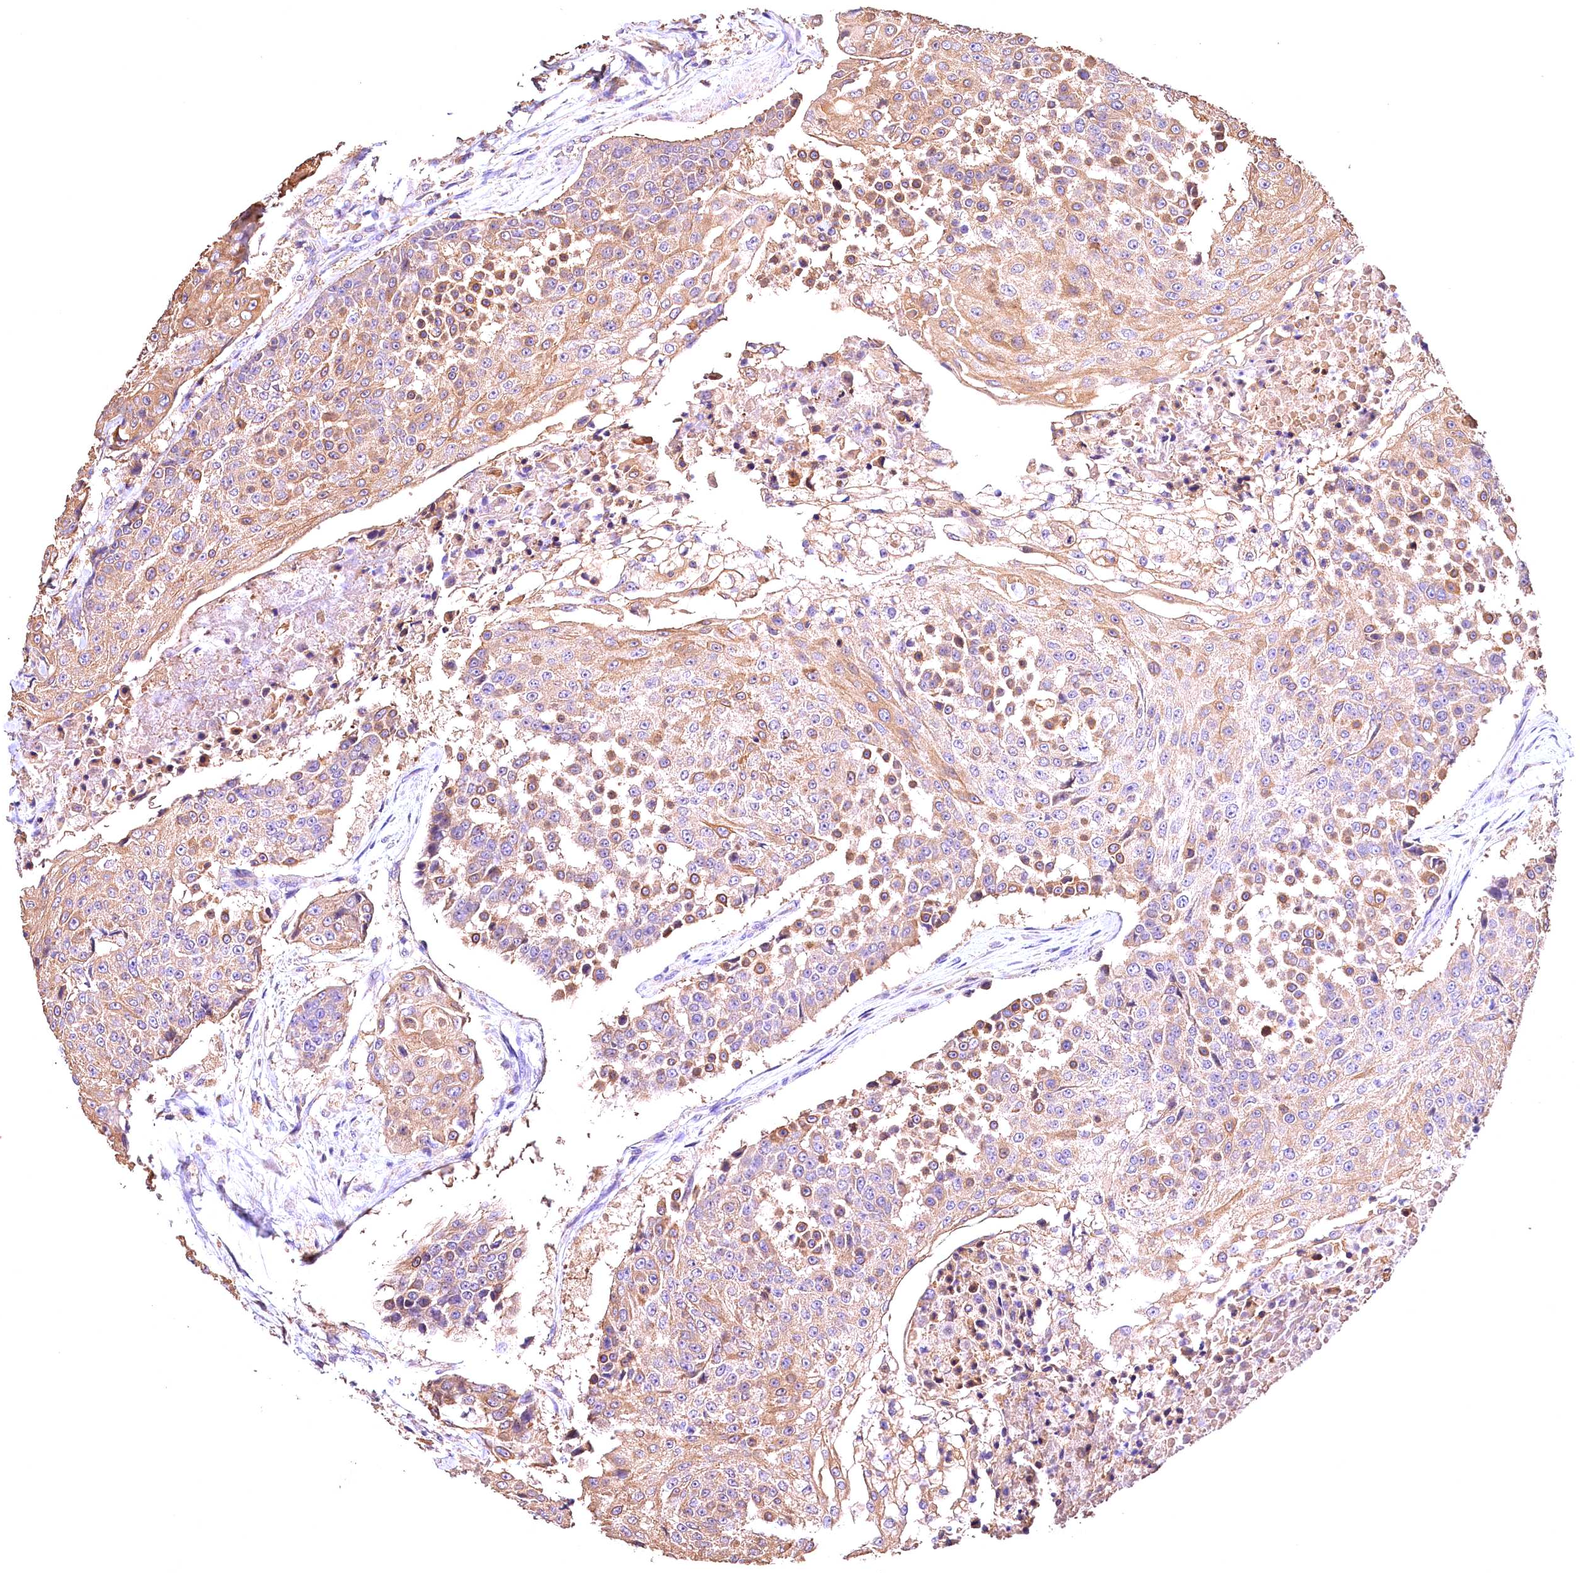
{"staining": {"intensity": "weak", "quantity": ">75%", "location": "cytoplasmic/membranous"}, "tissue": "urothelial cancer", "cell_type": "Tumor cells", "image_type": "cancer", "snomed": [{"axis": "morphology", "description": "Urothelial carcinoma, High grade"}, {"axis": "topography", "description": "Urinary bladder"}], "caption": "This histopathology image shows immunohistochemistry staining of human urothelial carcinoma (high-grade), with low weak cytoplasmic/membranous positivity in approximately >75% of tumor cells.", "gene": "OAS3", "patient": {"sex": "female", "age": 63}}